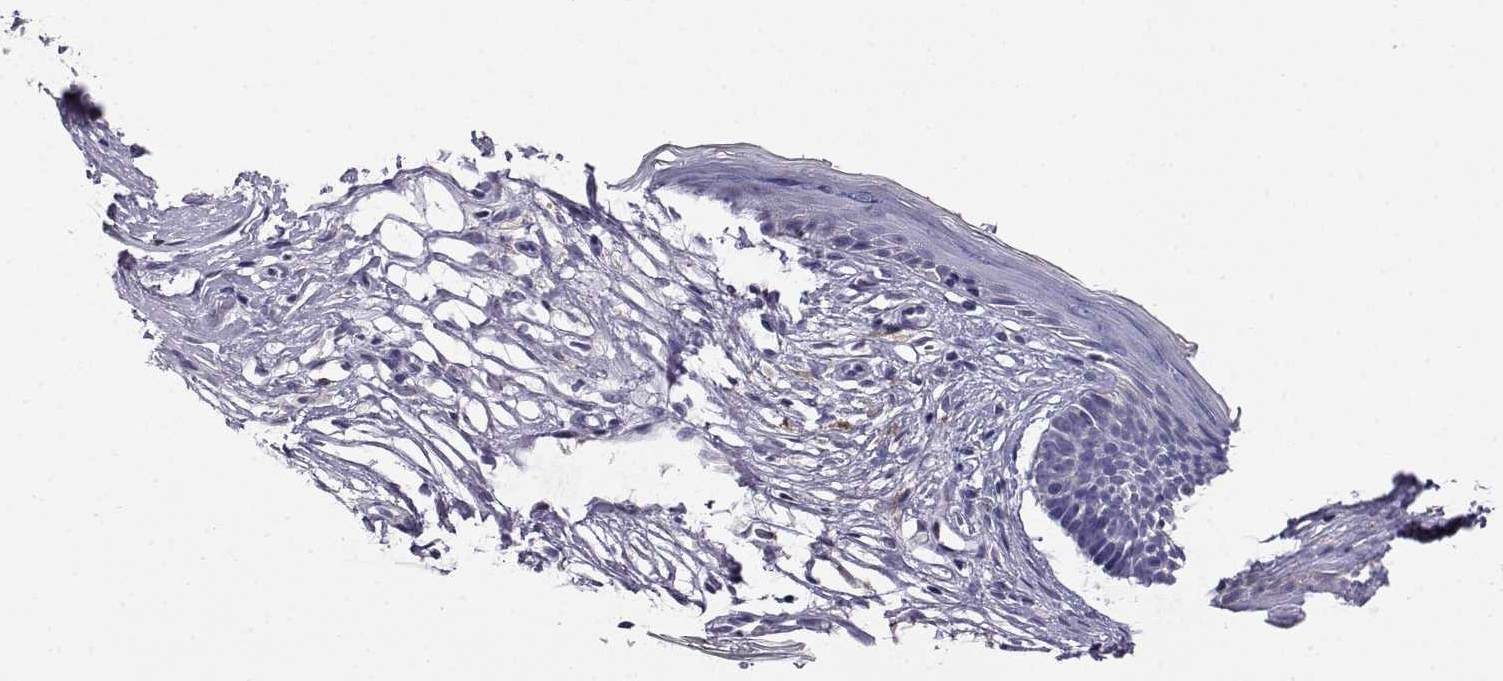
{"staining": {"intensity": "negative", "quantity": "none", "location": "none"}, "tissue": "skin cancer", "cell_type": "Tumor cells", "image_type": "cancer", "snomed": [{"axis": "morphology", "description": "Basal cell carcinoma"}, {"axis": "topography", "description": "Skin"}], "caption": "Immunohistochemistry (IHC) of skin cancer (basal cell carcinoma) exhibits no positivity in tumor cells. (Stains: DAB immunohistochemistry with hematoxylin counter stain, Microscopy: brightfield microscopy at high magnification).", "gene": "AKR1B1", "patient": {"sex": "male", "age": 85}}